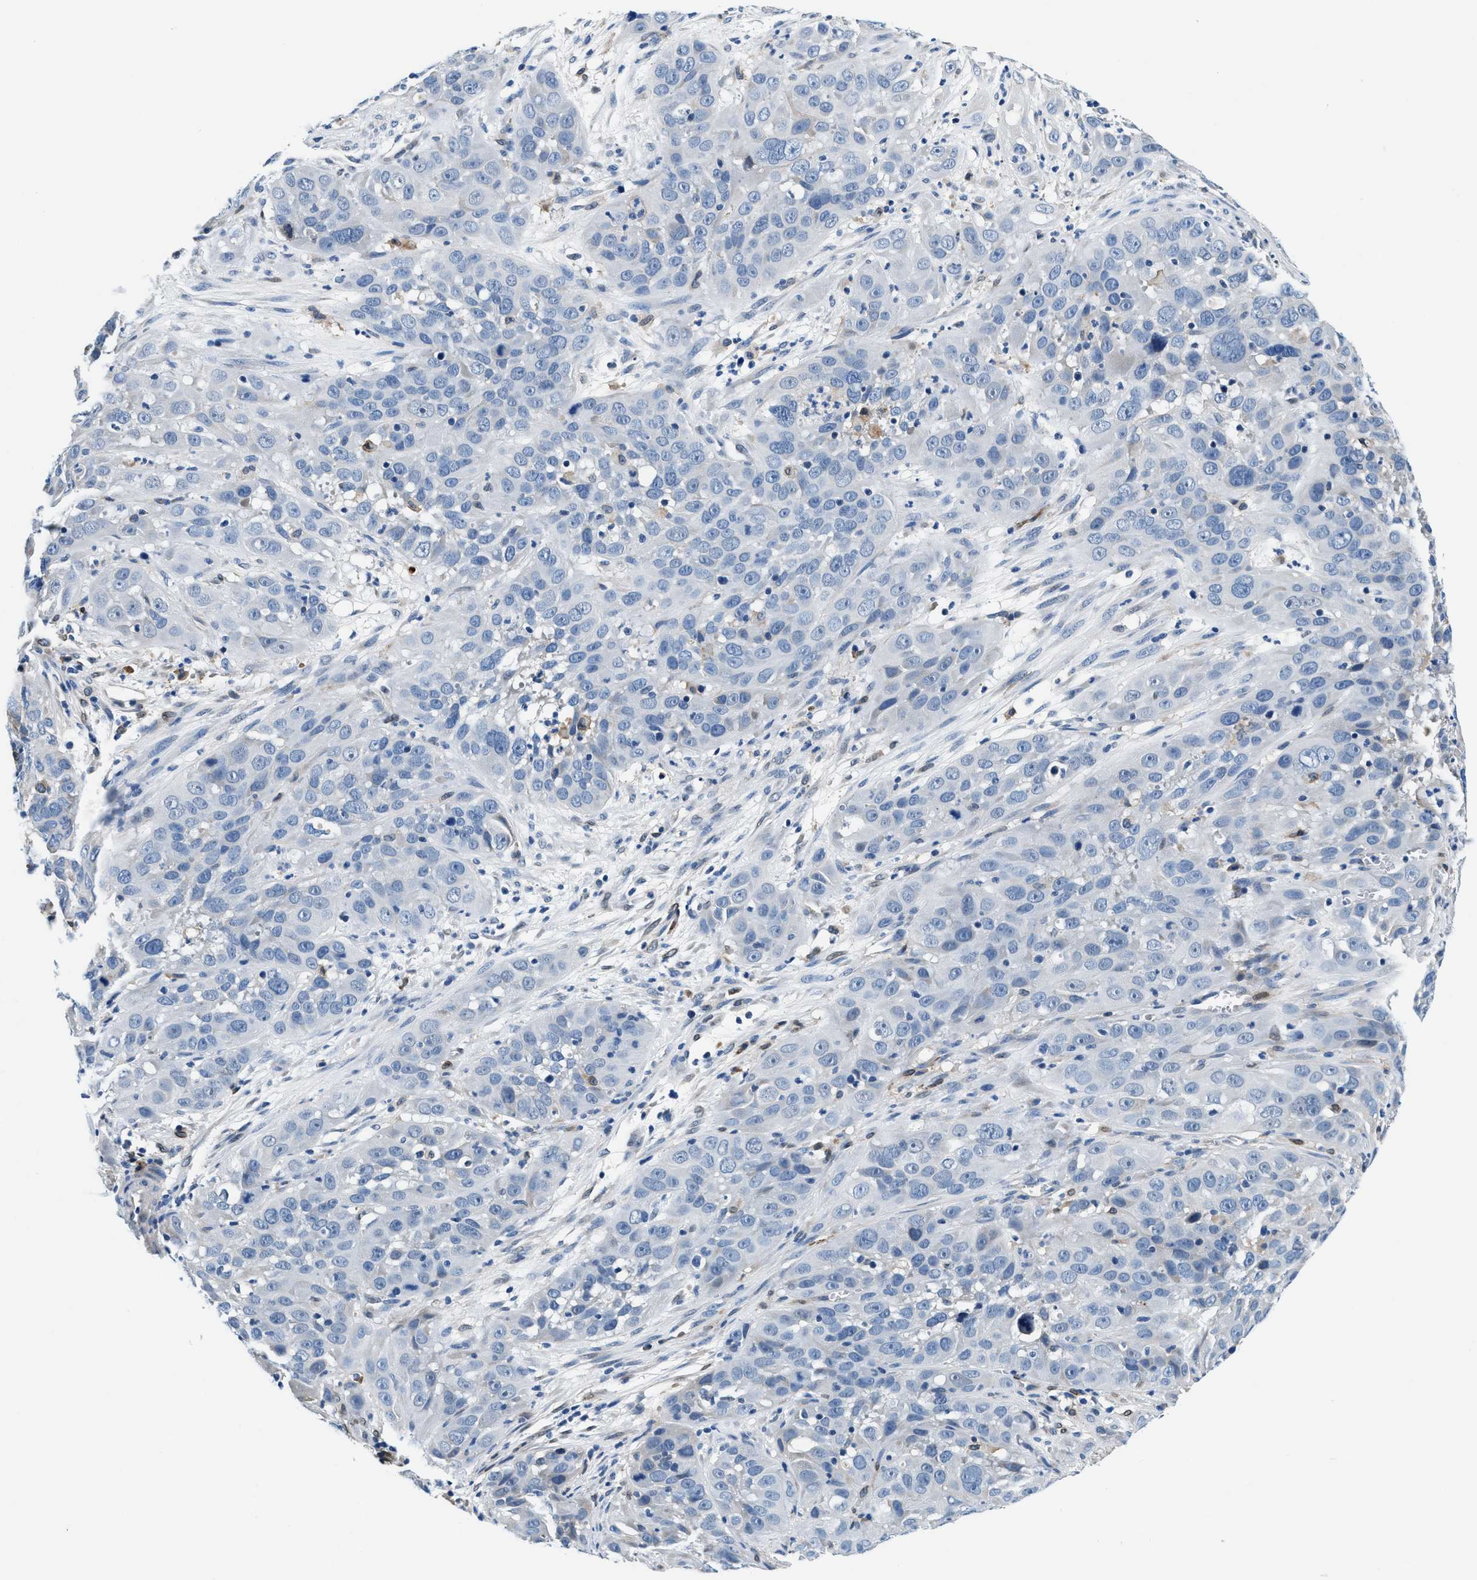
{"staining": {"intensity": "negative", "quantity": "none", "location": "none"}, "tissue": "cervical cancer", "cell_type": "Tumor cells", "image_type": "cancer", "snomed": [{"axis": "morphology", "description": "Squamous cell carcinoma, NOS"}, {"axis": "topography", "description": "Cervix"}], "caption": "This is an immunohistochemistry photomicrograph of human cervical squamous cell carcinoma. There is no expression in tumor cells.", "gene": "SLFN11", "patient": {"sex": "female", "age": 32}}